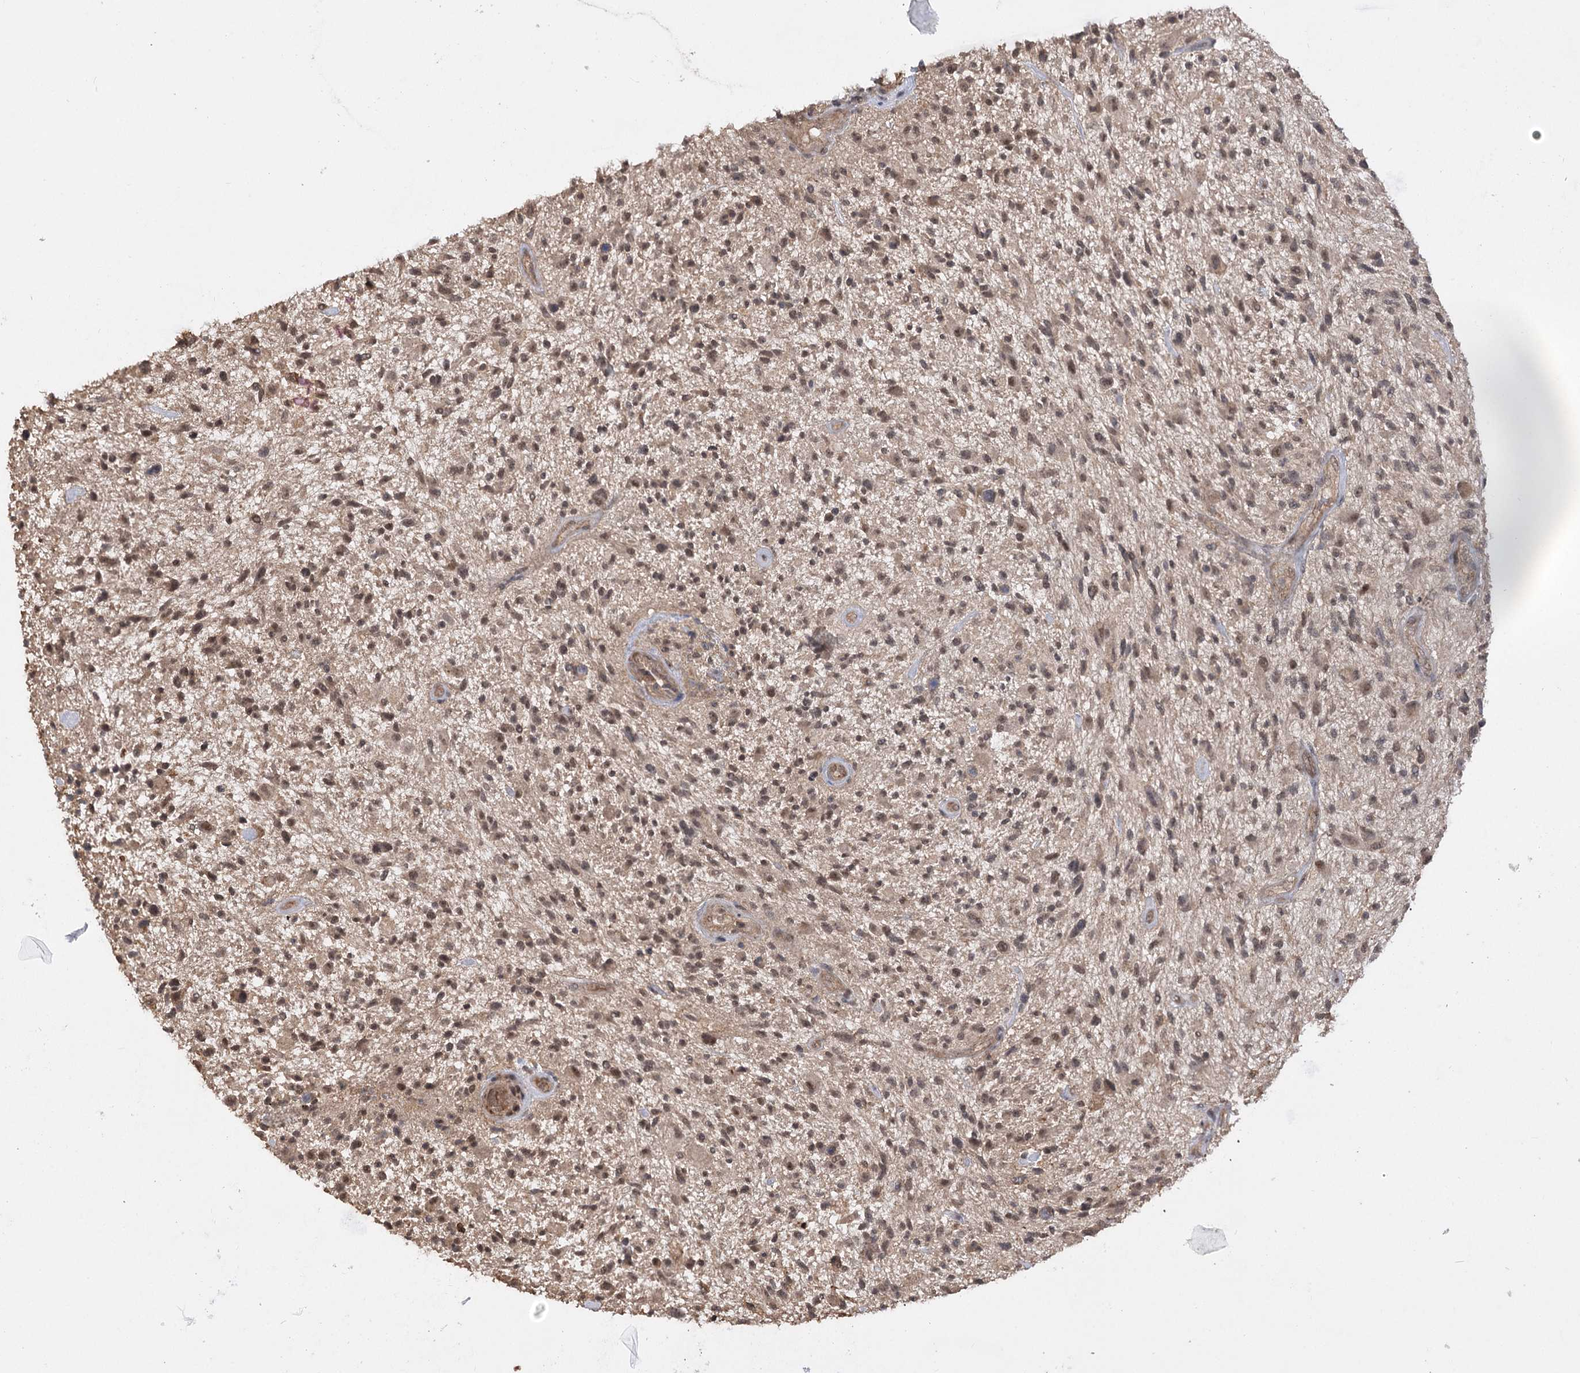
{"staining": {"intensity": "moderate", "quantity": ">75%", "location": "cytoplasmic/membranous,nuclear"}, "tissue": "glioma", "cell_type": "Tumor cells", "image_type": "cancer", "snomed": [{"axis": "morphology", "description": "Glioma, malignant, High grade"}, {"axis": "topography", "description": "Brain"}], "caption": "This micrograph demonstrates IHC staining of human malignant glioma (high-grade), with medium moderate cytoplasmic/membranous and nuclear expression in about >75% of tumor cells.", "gene": "TENM2", "patient": {"sex": "male", "age": 47}}